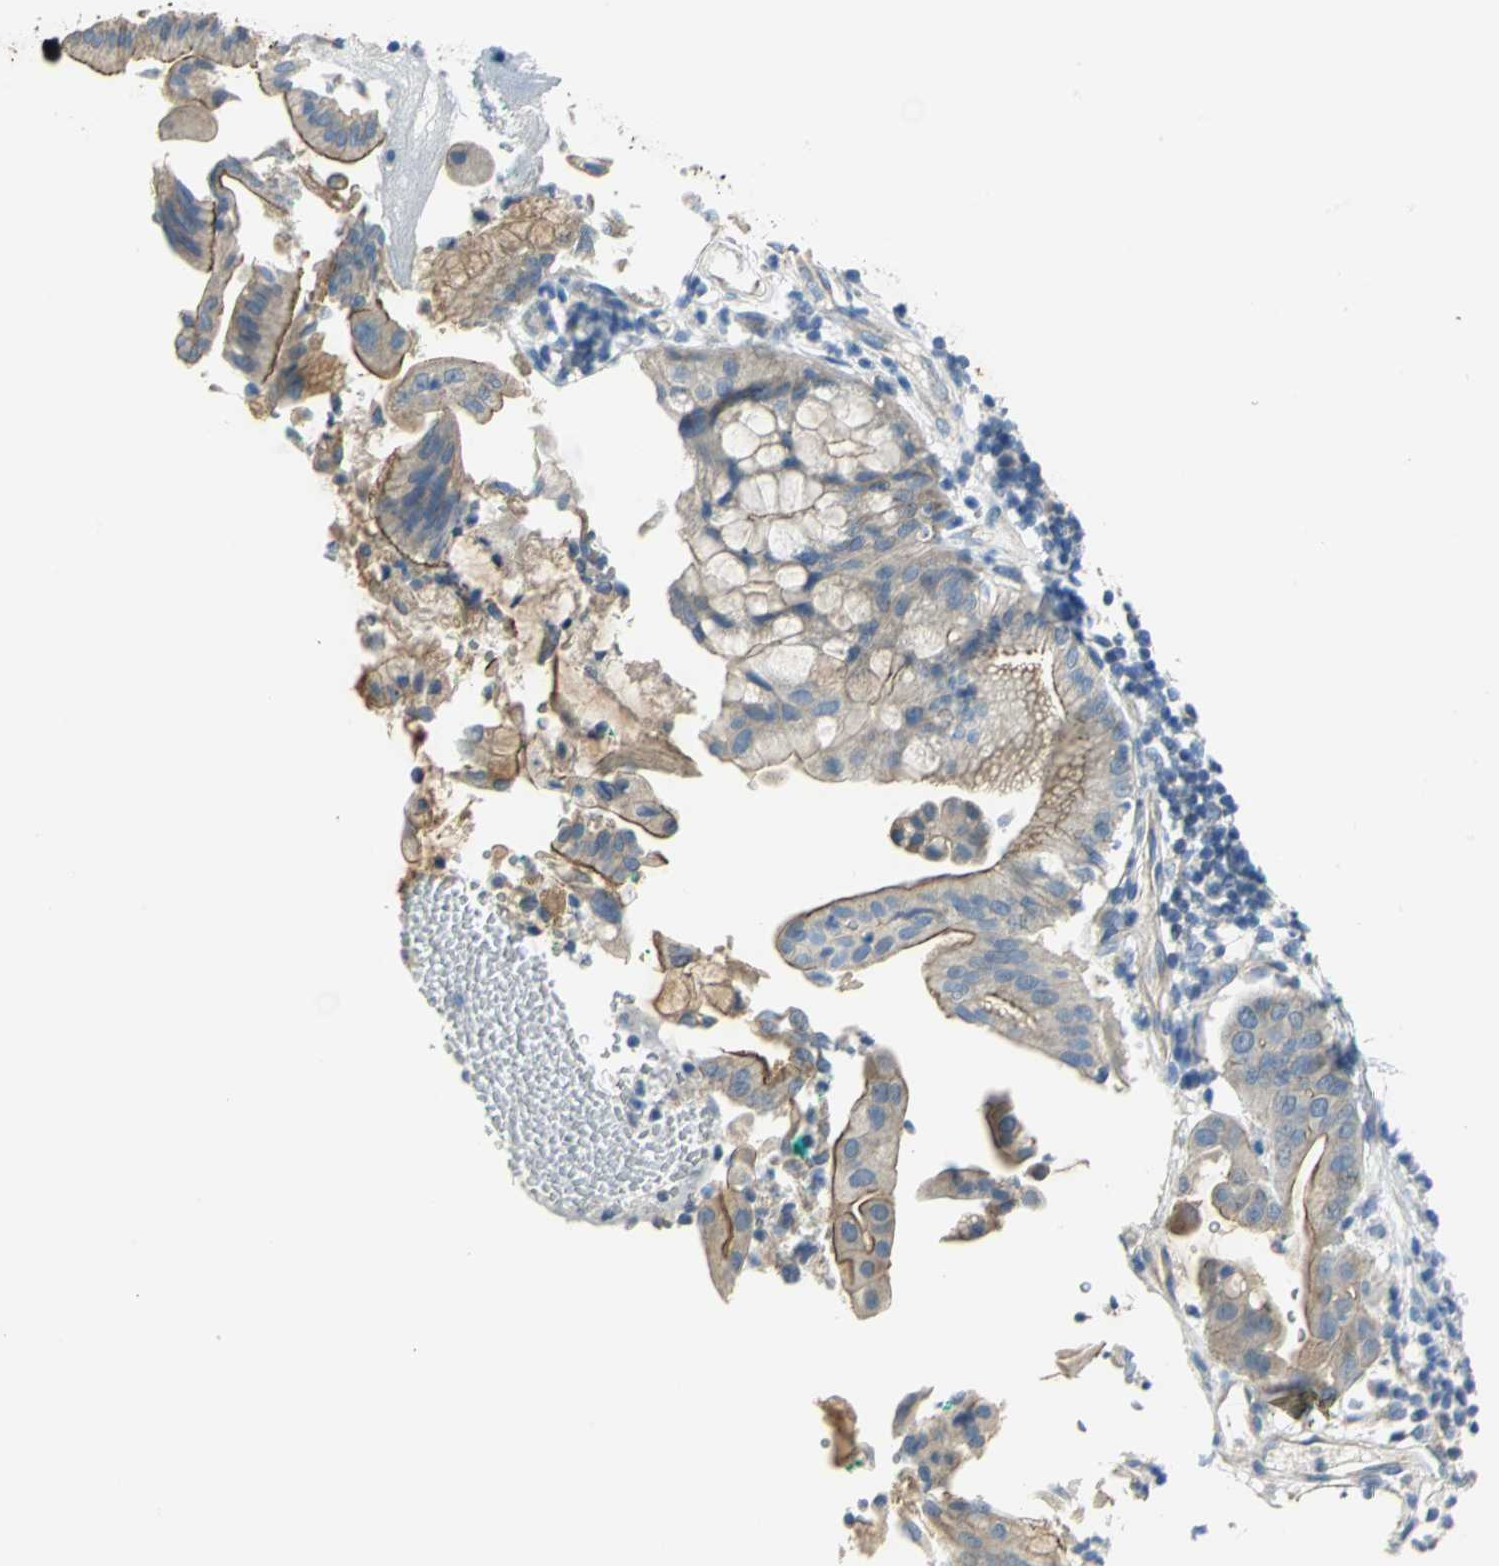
{"staining": {"intensity": "moderate", "quantity": "<25%", "location": "cytoplasmic/membranous"}, "tissue": "pancreatic cancer", "cell_type": "Tumor cells", "image_type": "cancer", "snomed": [{"axis": "morphology", "description": "Adenocarcinoma, NOS"}, {"axis": "morphology", "description": "Adenocarcinoma, metastatic, NOS"}, {"axis": "topography", "description": "Lymph node"}, {"axis": "topography", "description": "Pancreas"}, {"axis": "topography", "description": "Duodenum"}], "caption": "Brown immunohistochemical staining in human adenocarcinoma (pancreatic) demonstrates moderate cytoplasmic/membranous positivity in approximately <25% of tumor cells.", "gene": "HTR1F", "patient": {"sex": "female", "age": 64}}